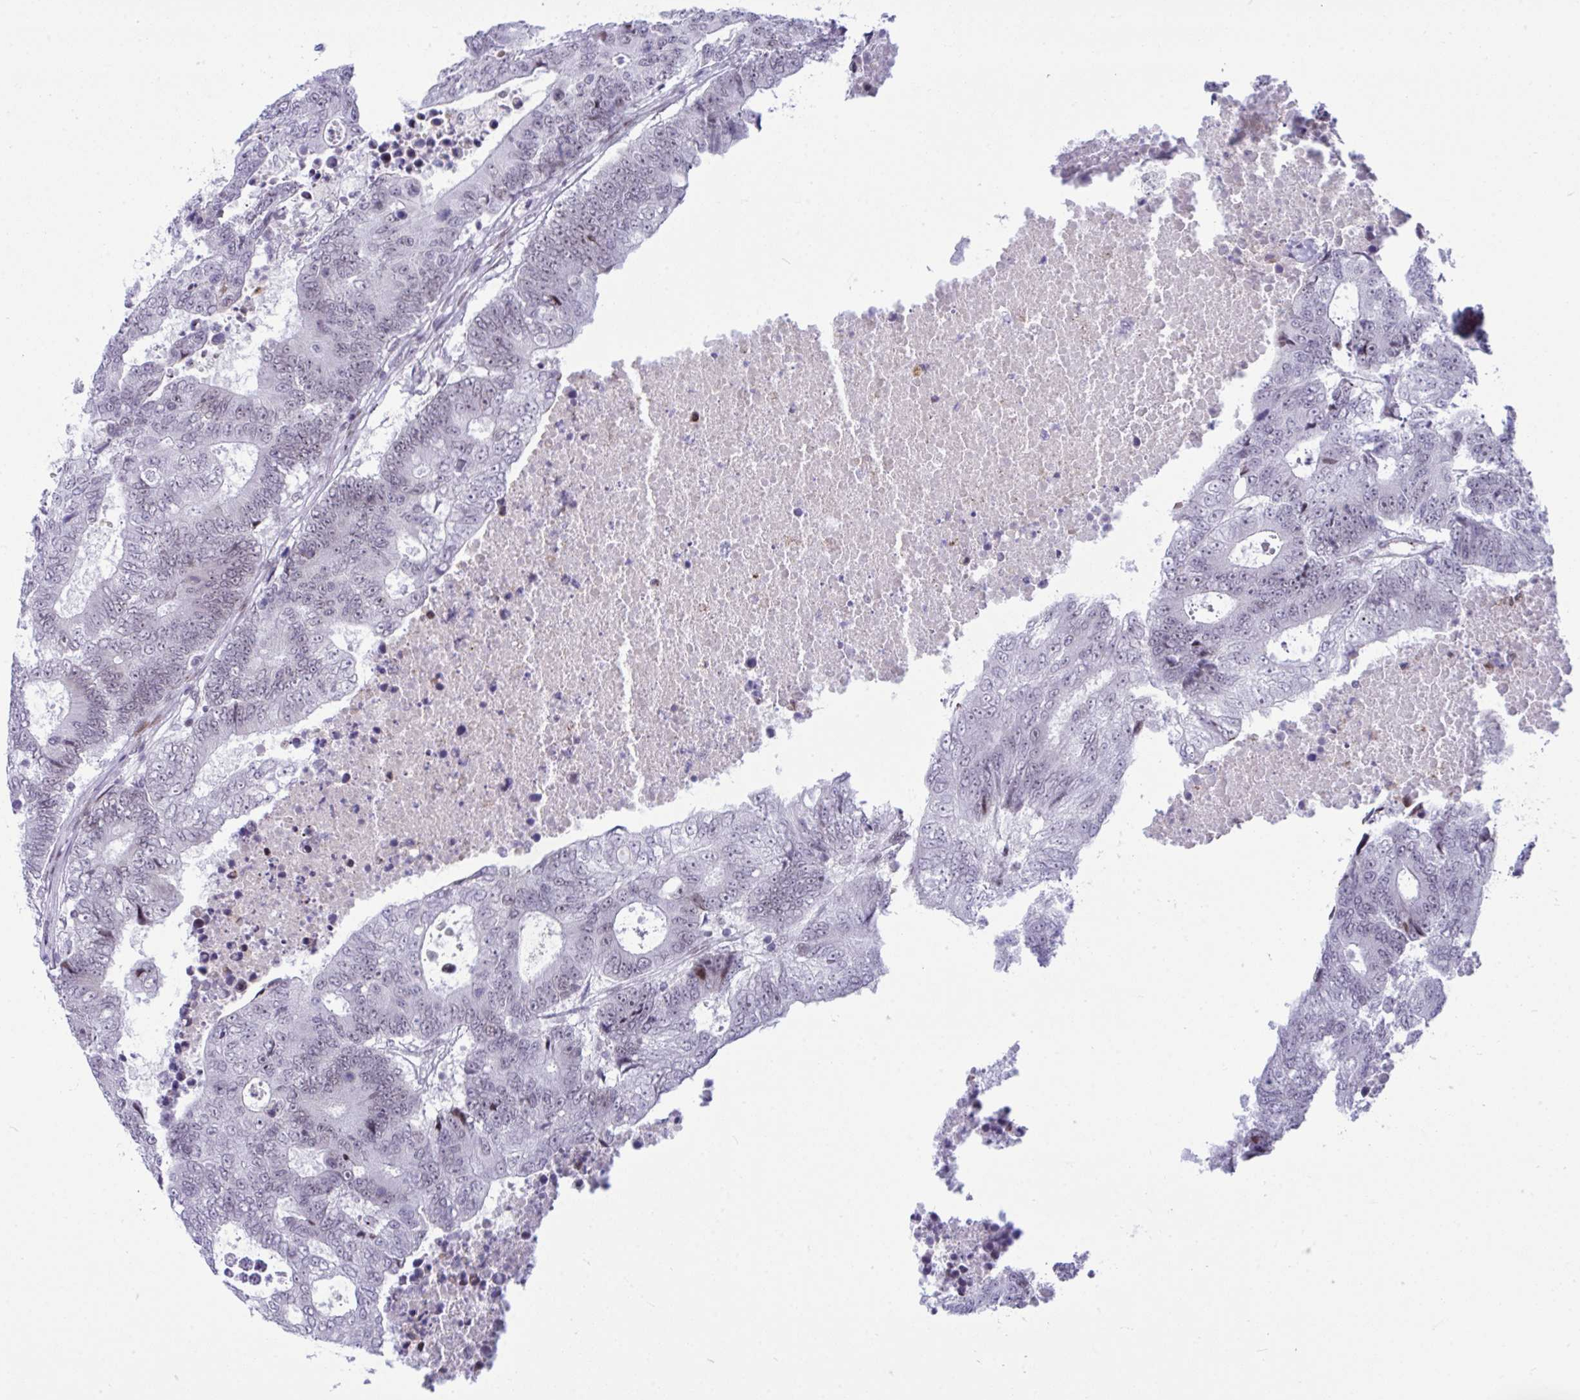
{"staining": {"intensity": "negative", "quantity": "none", "location": "none"}, "tissue": "colorectal cancer", "cell_type": "Tumor cells", "image_type": "cancer", "snomed": [{"axis": "morphology", "description": "Adenocarcinoma, NOS"}, {"axis": "topography", "description": "Colon"}], "caption": "High power microscopy photomicrograph of an IHC histopathology image of colorectal adenocarcinoma, revealing no significant staining in tumor cells. (DAB (3,3'-diaminobenzidine) immunohistochemistry (IHC) visualized using brightfield microscopy, high magnification).", "gene": "ZFHX3", "patient": {"sex": "female", "age": 48}}